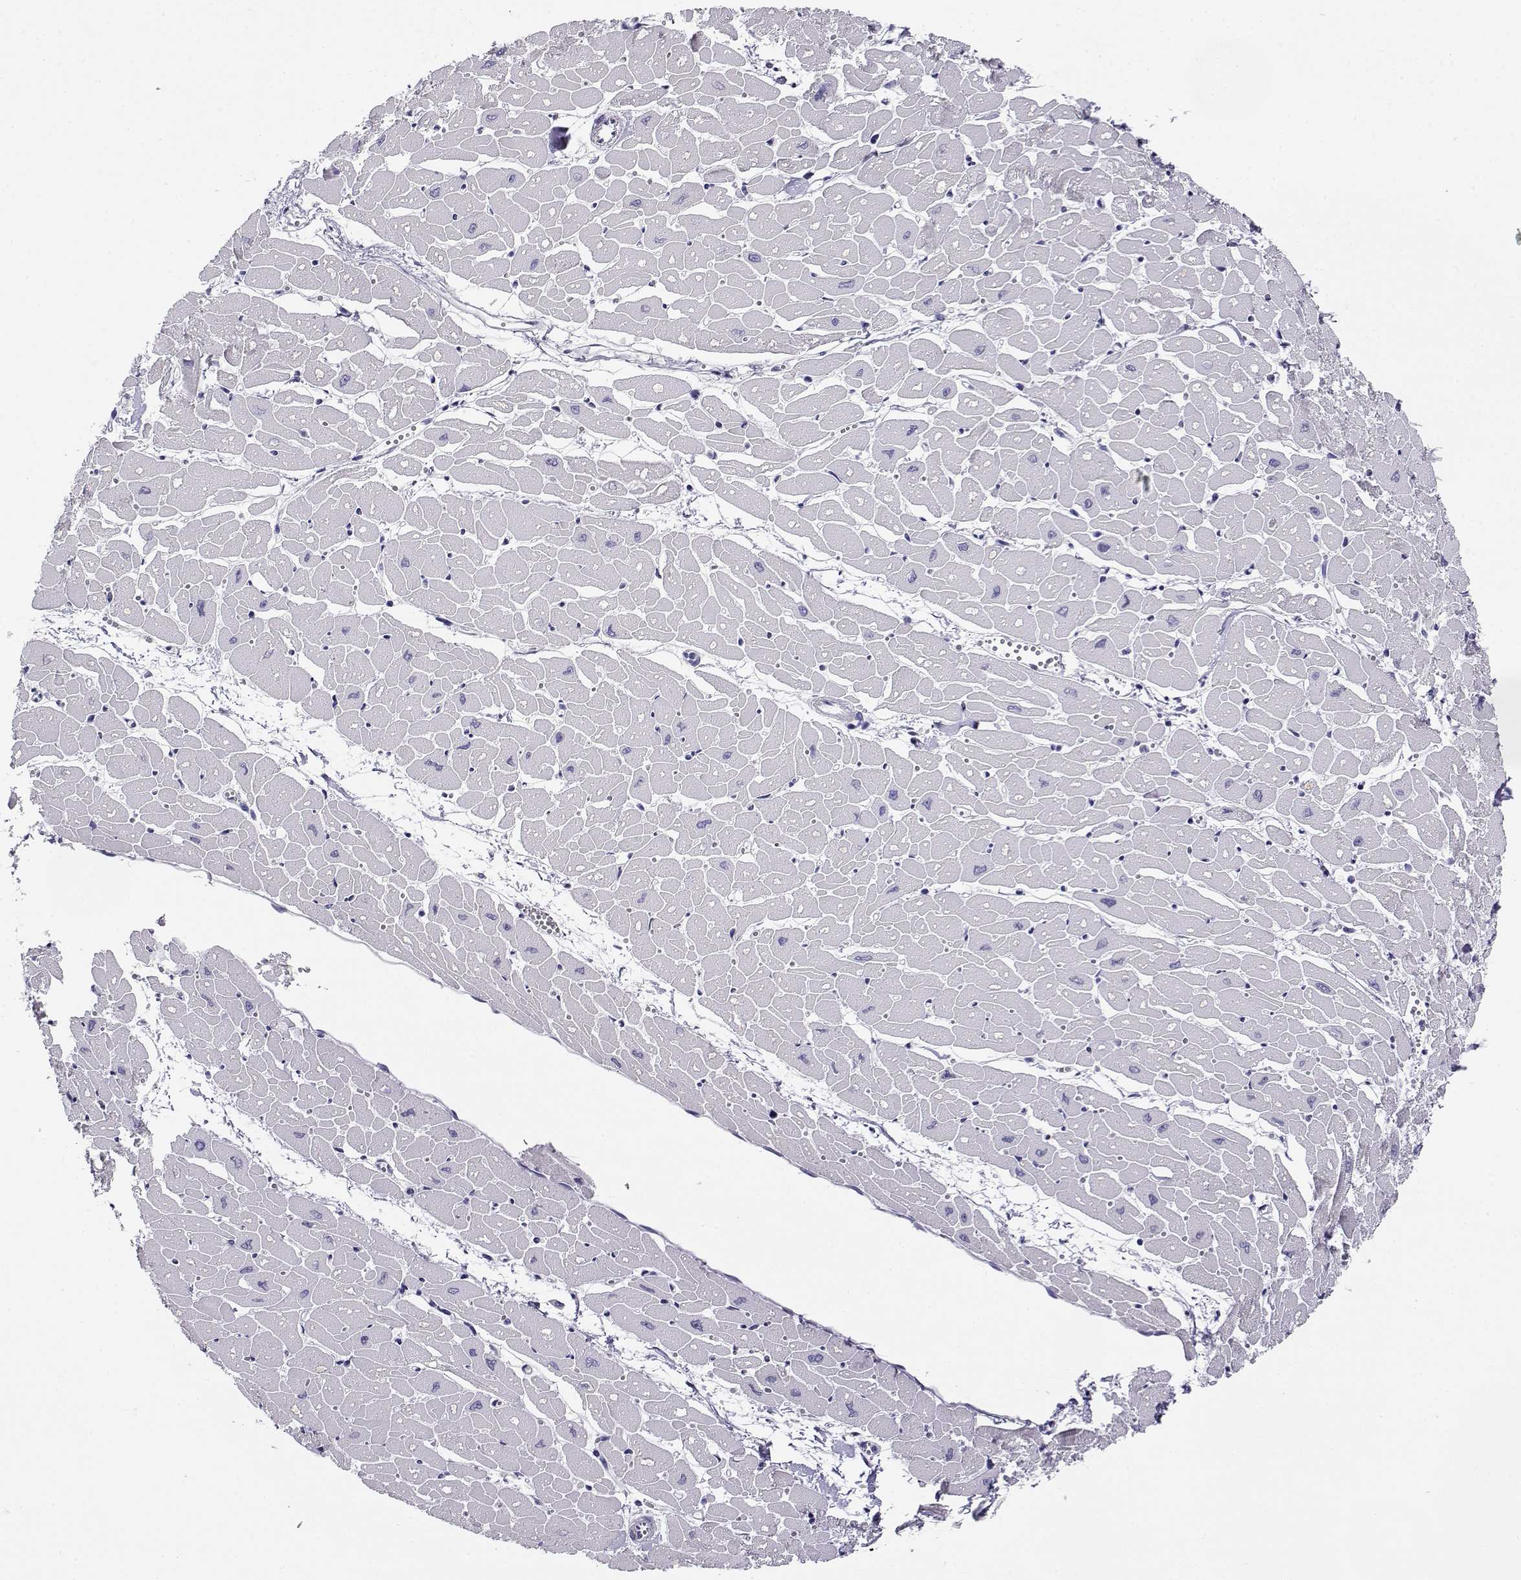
{"staining": {"intensity": "negative", "quantity": "none", "location": "none"}, "tissue": "heart muscle", "cell_type": "Cardiomyocytes", "image_type": "normal", "snomed": [{"axis": "morphology", "description": "Normal tissue, NOS"}, {"axis": "topography", "description": "Heart"}], "caption": "Immunohistochemical staining of unremarkable human heart muscle demonstrates no significant positivity in cardiomyocytes. (Brightfield microscopy of DAB IHC at high magnification).", "gene": "CABS1", "patient": {"sex": "male", "age": 57}}